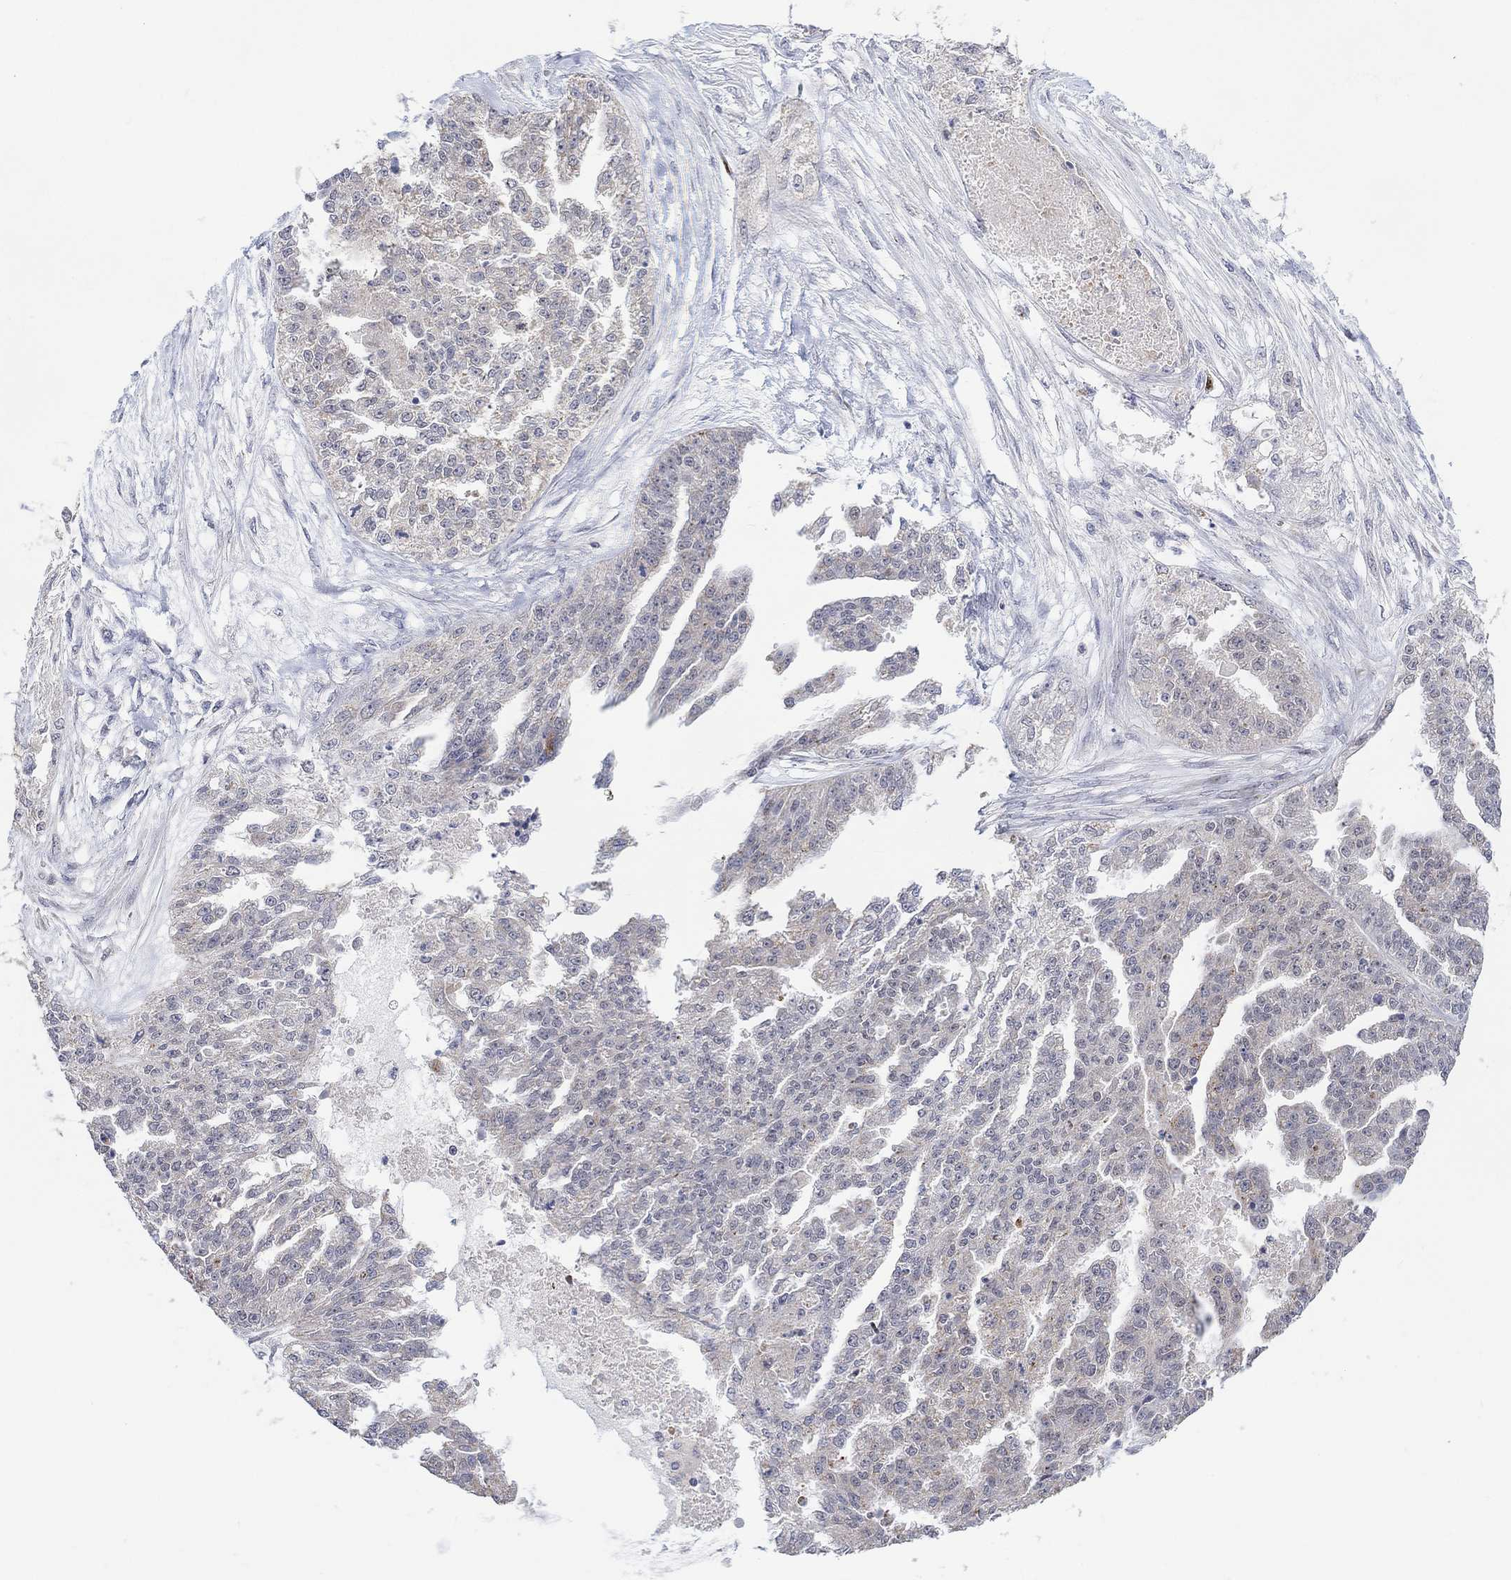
{"staining": {"intensity": "negative", "quantity": "none", "location": "none"}, "tissue": "ovarian cancer", "cell_type": "Tumor cells", "image_type": "cancer", "snomed": [{"axis": "morphology", "description": "Cystadenocarcinoma, serous, NOS"}, {"axis": "topography", "description": "Ovary"}], "caption": "High power microscopy micrograph of an immunohistochemistry micrograph of ovarian cancer (serous cystadenocarcinoma), revealing no significant positivity in tumor cells.", "gene": "SLC48A1", "patient": {"sex": "female", "age": 58}}